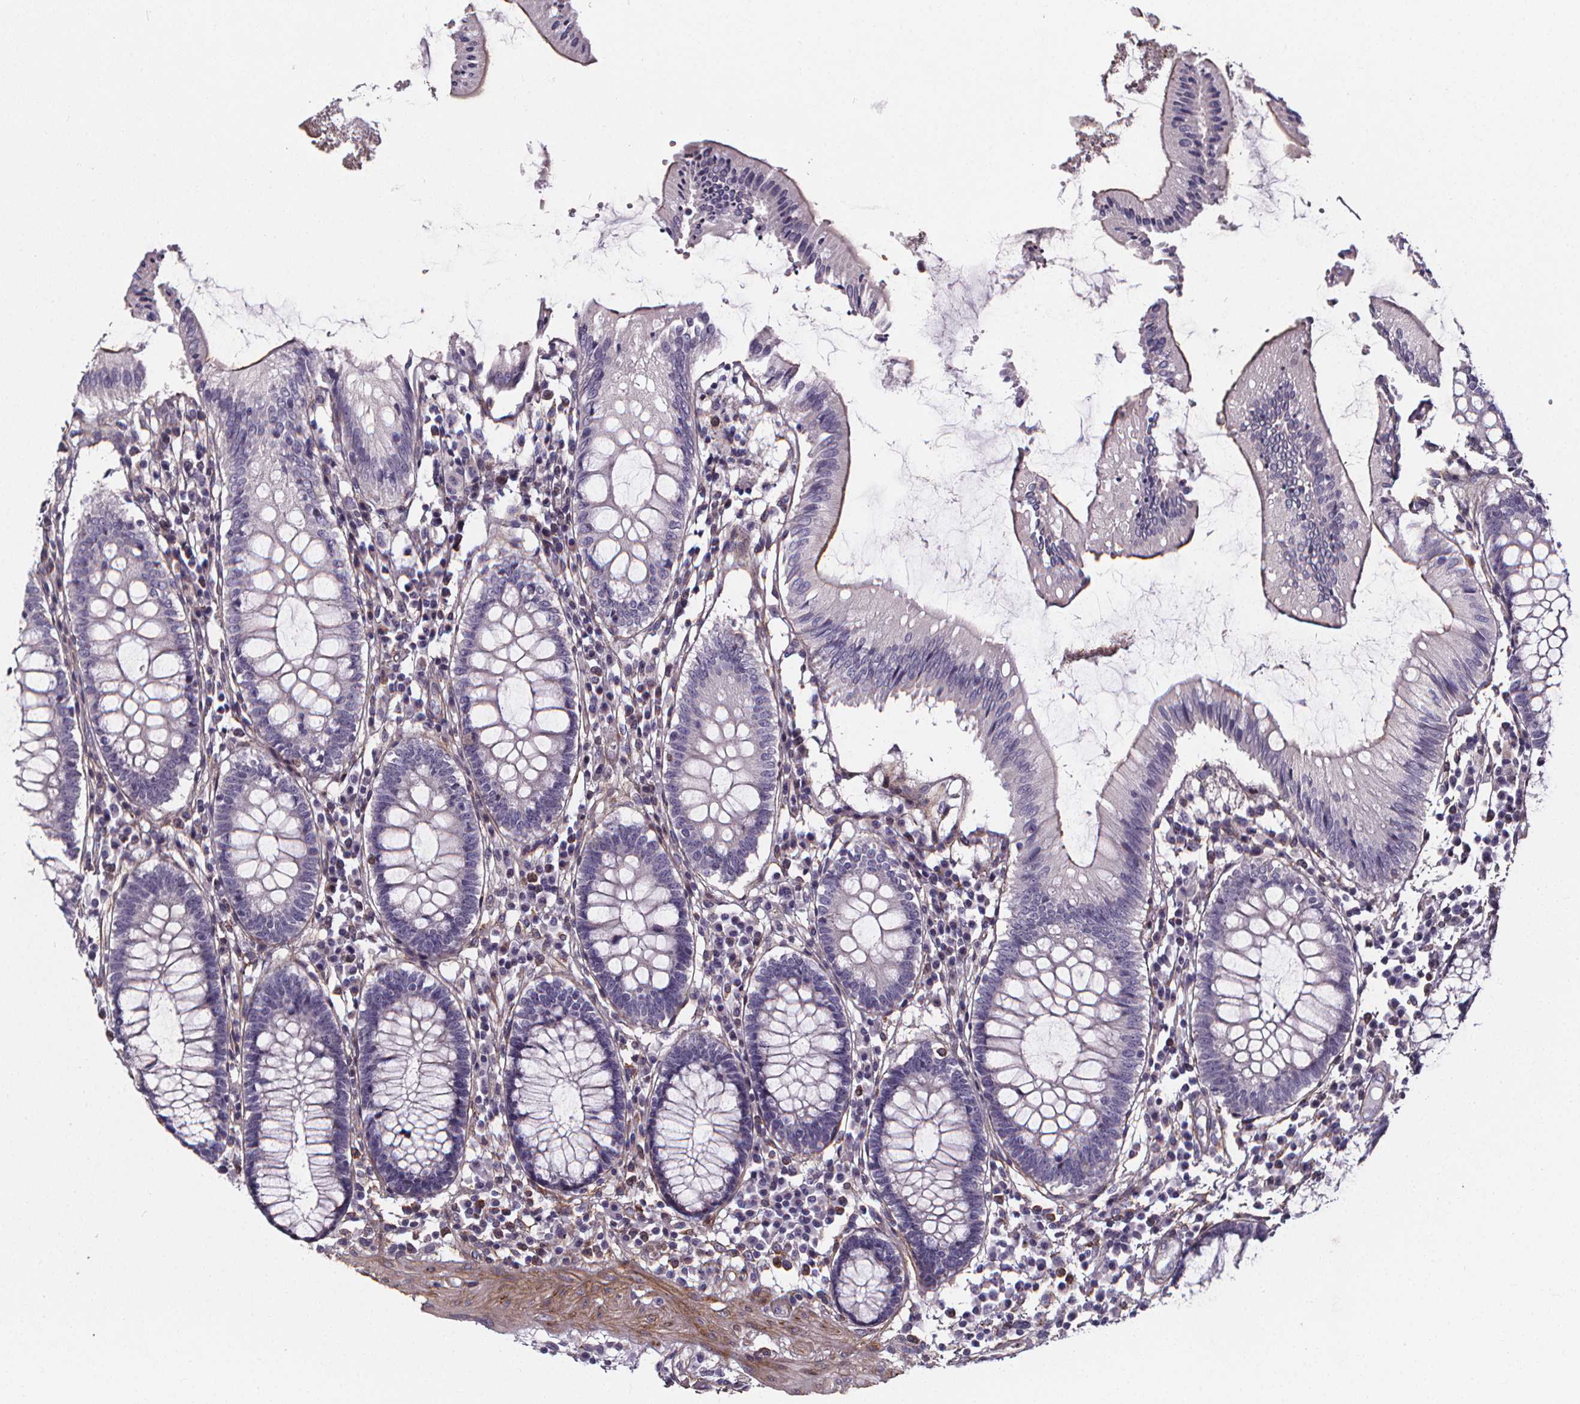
{"staining": {"intensity": "negative", "quantity": "none", "location": "none"}, "tissue": "colon", "cell_type": "Endothelial cells", "image_type": "normal", "snomed": [{"axis": "morphology", "description": "Normal tissue, NOS"}, {"axis": "morphology", "description": "Adenocarcinoma, NOS"}, {"axis": "topography", "description": "Colon"}], "caption": "Immunohistochemistry of benign human colon exhibits no expression in endothelial cells. (Stains: DAB IHC with hematoxylin counter stain, Microscopy: brightfield microscopy at high magnification).", "gene": "AEBP1", "patient": {"sex": "male", "age": 83}}